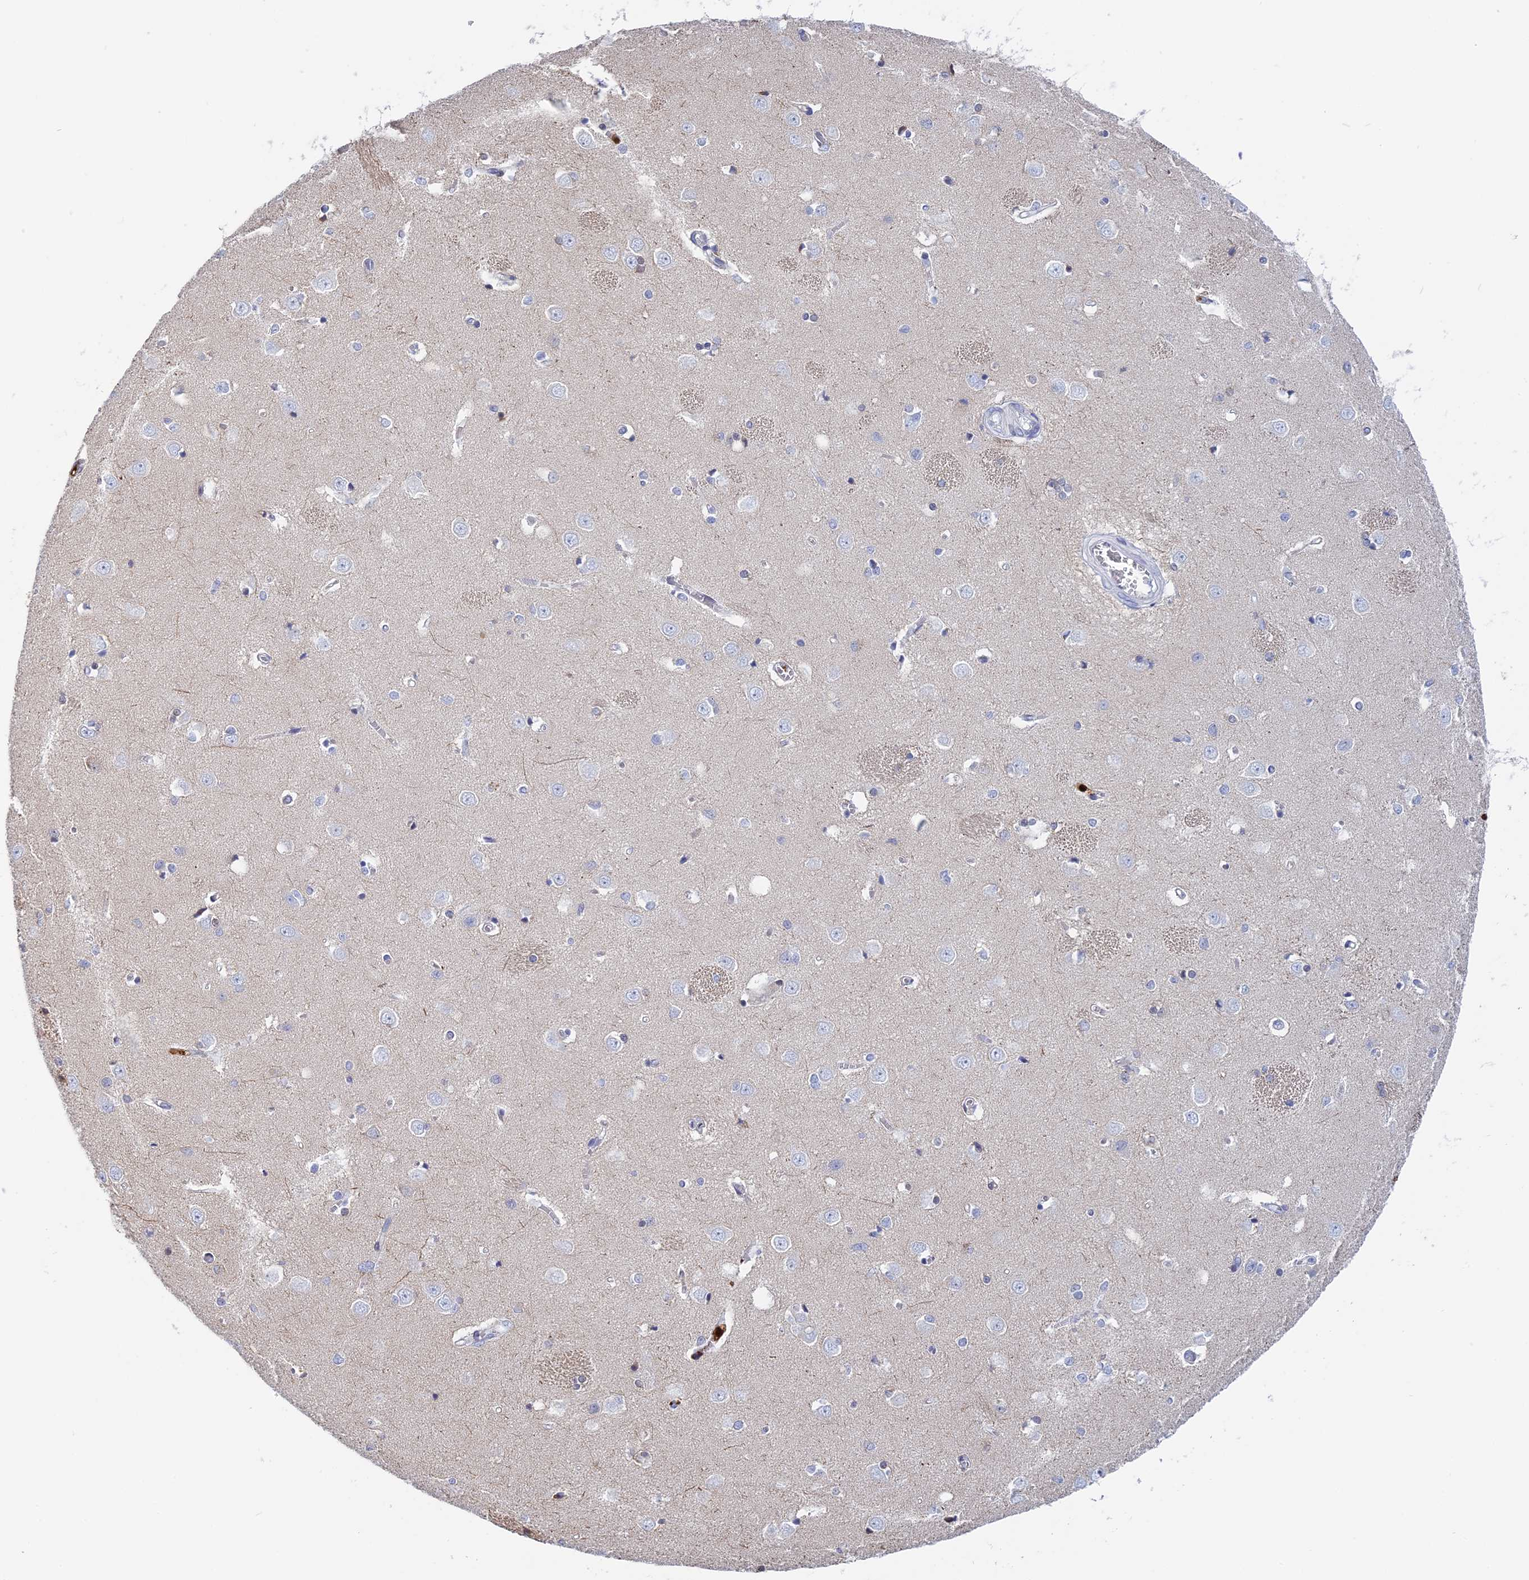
{"staining": {"intensity": "negative", "quantity": "none", "location": "none"}, "tissue": "caudate", "cell_type": "Glial cells", "image_type": "normal", "snomed": [{"axis": "morphology", "description": "Normal tissue, NOS"}, {"axis": "topography", "description": "Lateral ventricle wall"}], "caption": "This image is of normal caudate stained with immunohistochemistry (IHC) to label a protein in brown with the nuclei are counter-stained blue. There is no positivity in glial cells. The staining is performed using DAB (3,3'-diaminobenzidine) brown chromogen with nuclei counter-stained in using hematoxylin.", "gene": "SLC26A1", "patient": {"sex": "male", "age": 37}}